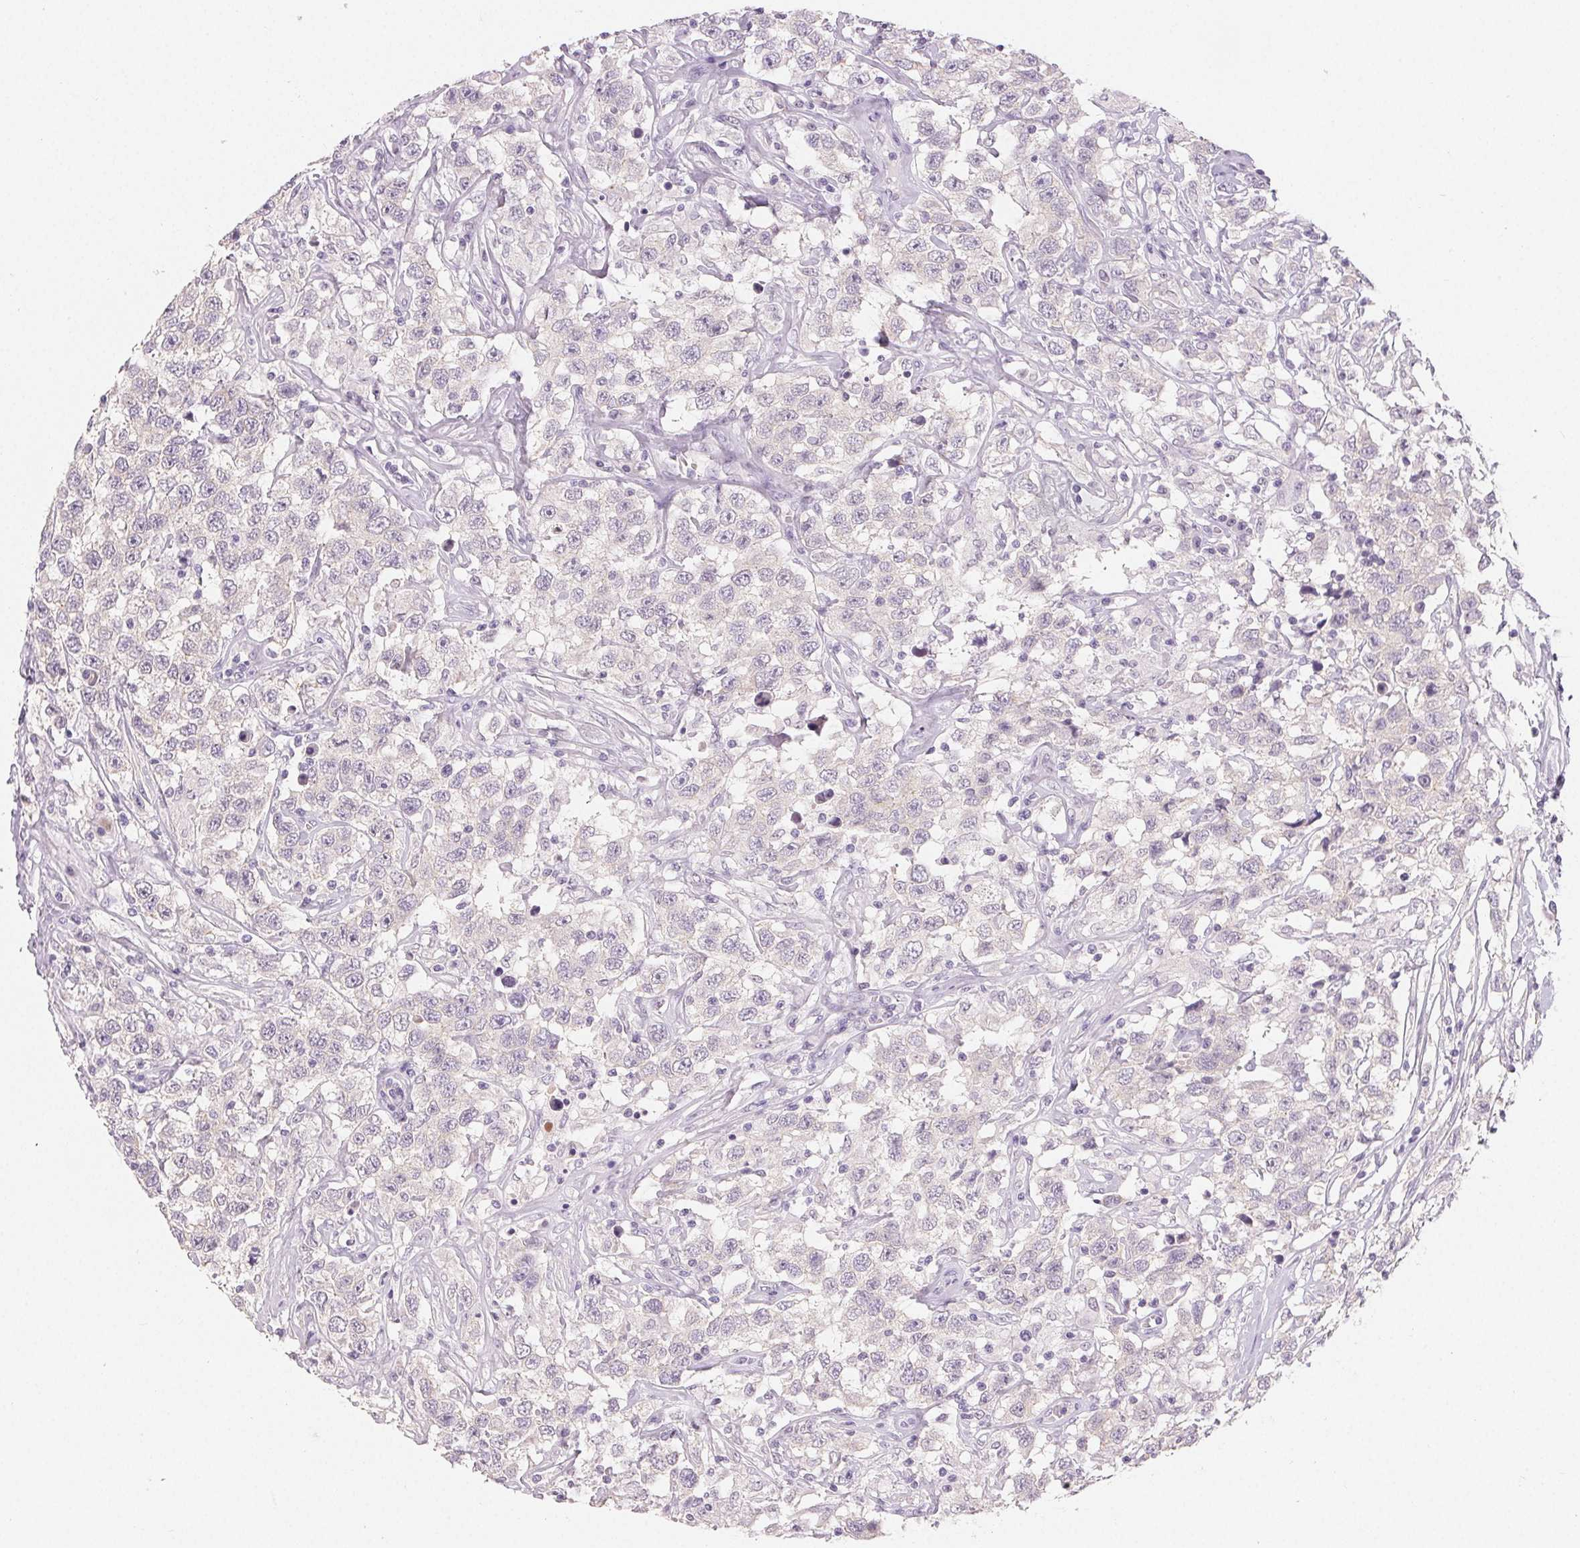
{"staining": {"intensity": "negative", "quantity": "none", "location": "none"}, "tissue": "testis cancer", "cell_type": "Tumor cells", "image_type": "cancer", "snomed": [{"axis": "morphology", "description": "Seminoma, NOS"}, {"axis": "topography", "description": "Testis"}], "caption": "Testis cancer (seminoma) was stained to show a protein in brown. There is no significant expression in tumor cells. (DAB (3,3'-diaminobenzidine) IHC, high magnification).", "gene": "SFTPD", "patient": {"sex": "male", "age": 41}}